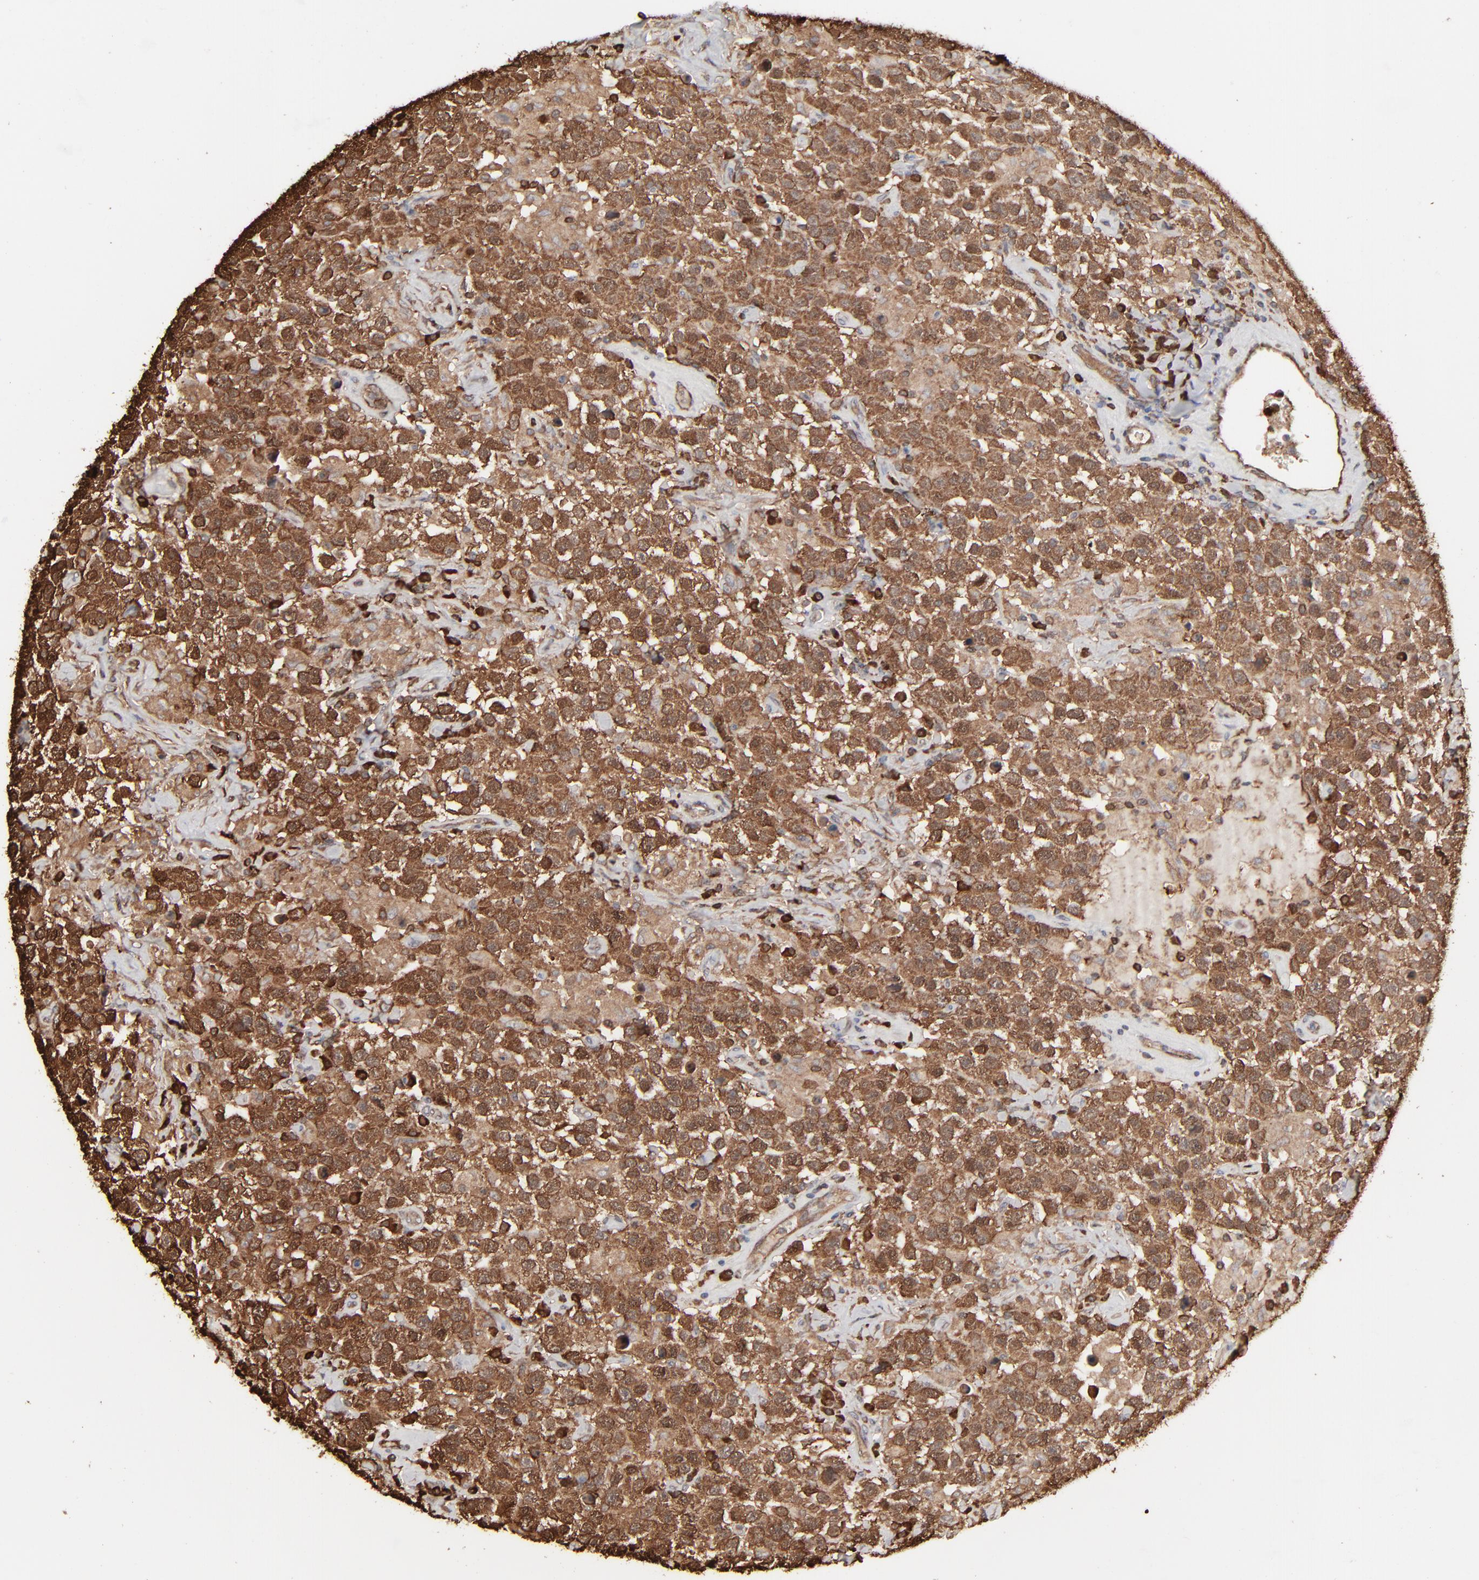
{"staining": {"intensity": "strong", "quantity": ">75%", "location": "cytoplasmic/membranous"}, "tissue": "testis cancer", "cell_type": "Tumor cells", "image_type": "cancer", "snomed": [{"axis": "morphology", "description": "Seminoma, NOS"}, {"axis": "topography", "description": "Testis"}], "caption": "Immunohistochemical staining of seminoma (testis) reveals strong cytoplasmic/membranous protein expression in about >75% of tumor cells.", "gene": "NME1-NME2", "patient": {"sex": "male", "age": 41}}